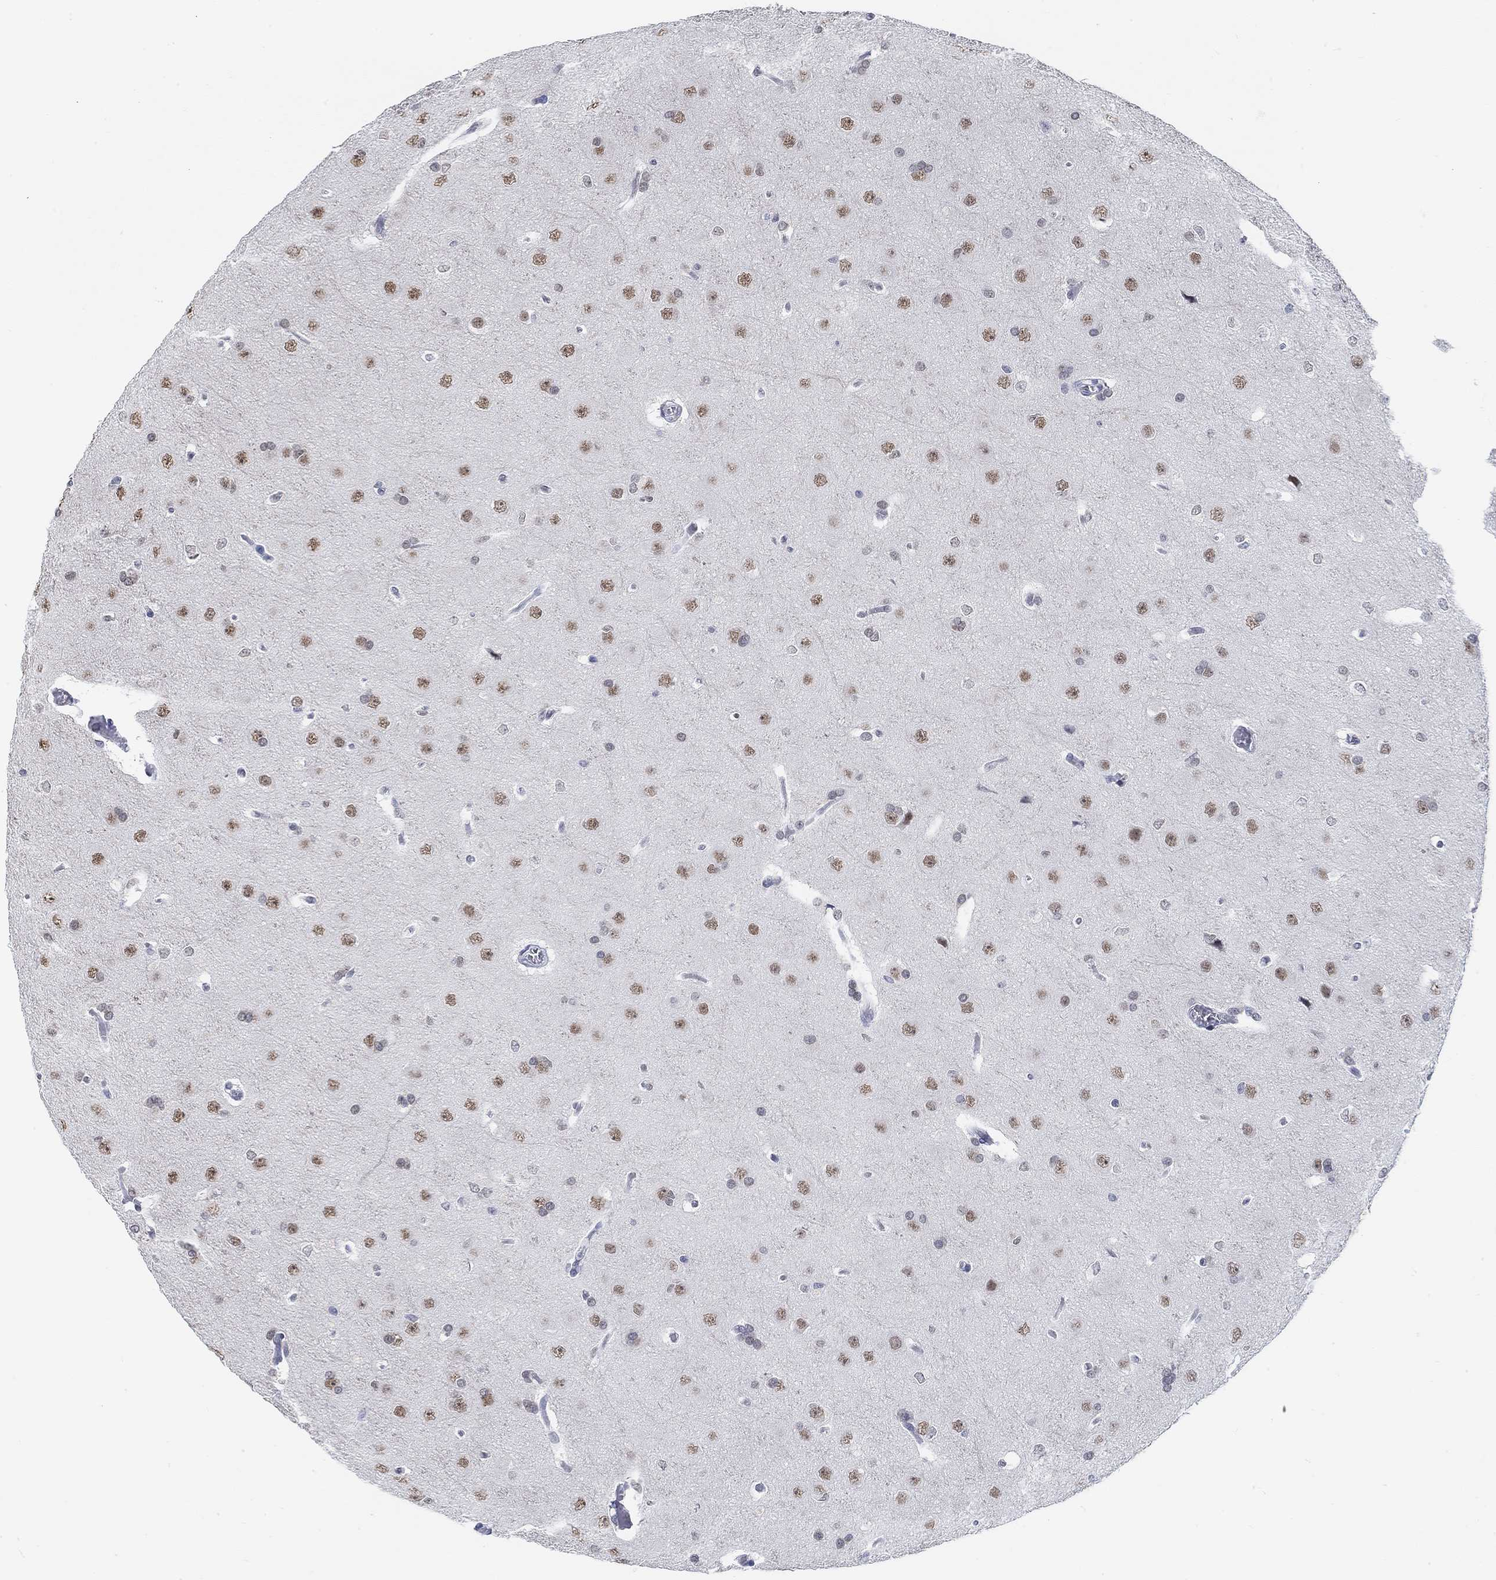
{"staining": {"intensity": "negative", "quantity": "none", "location": "none"}, "tissue": "glioma", "cell_type": "Tumor cells", "image_type": "cancer", "snomed": [{"axis": "morphology", "description": "Glioma, malignant, Low grade"}, {"axis": "topography", "description": "Brain"}], "caption": "An immunohistochemistry micrograph of glioma is shown. There is no staining in tumor cells of glioma.", "gene": "PURG", "patient": {"sex": "female", "age": 32}}